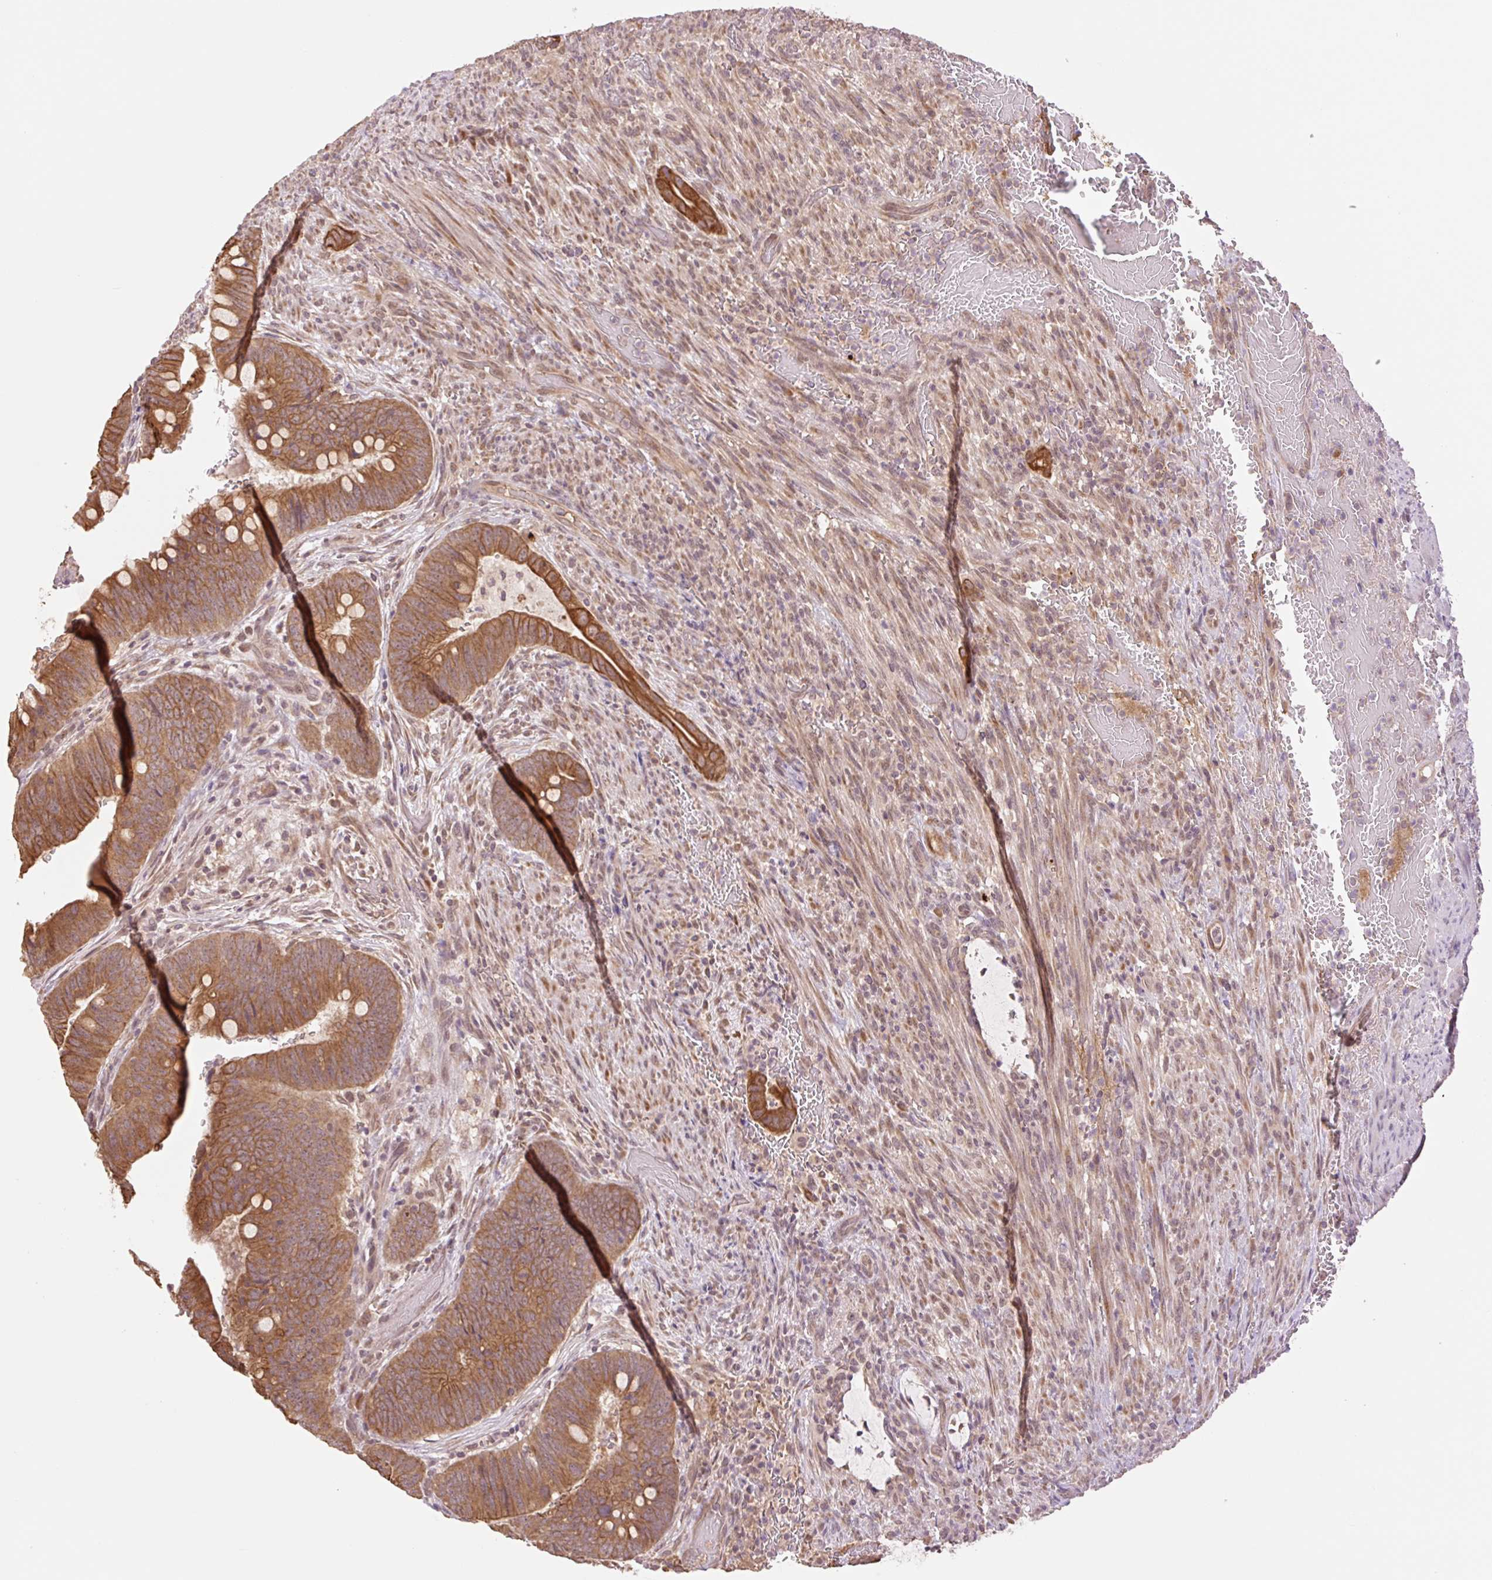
{"staining": {"intensity": "strong", "quantity": ">75%", "location": "cytoplasmic/membranous"}, "tissue": "colorectal cancer", "cell_type": "Tumor cells", "image_type": "cancer", "snomed": [{"axis": "morphology", "description": "Normal tissue, NOS"}, {"axis": "morphology", "description": "Adenocarcinoma, NOS"}, {"axis": "topography", "description": "Rectum"}, {"axis": "topography", "description": "Peripheral nerve tissue"}], "caption": "Immunohistochemical staining of human colorectal cancer (adenocarcinoma) exhibits strong cytoplasmic/membranous protein staining in about >75% of tumor cells.", "gene": "YJU2B", "patient": {"sex": "male", "age": 92}}